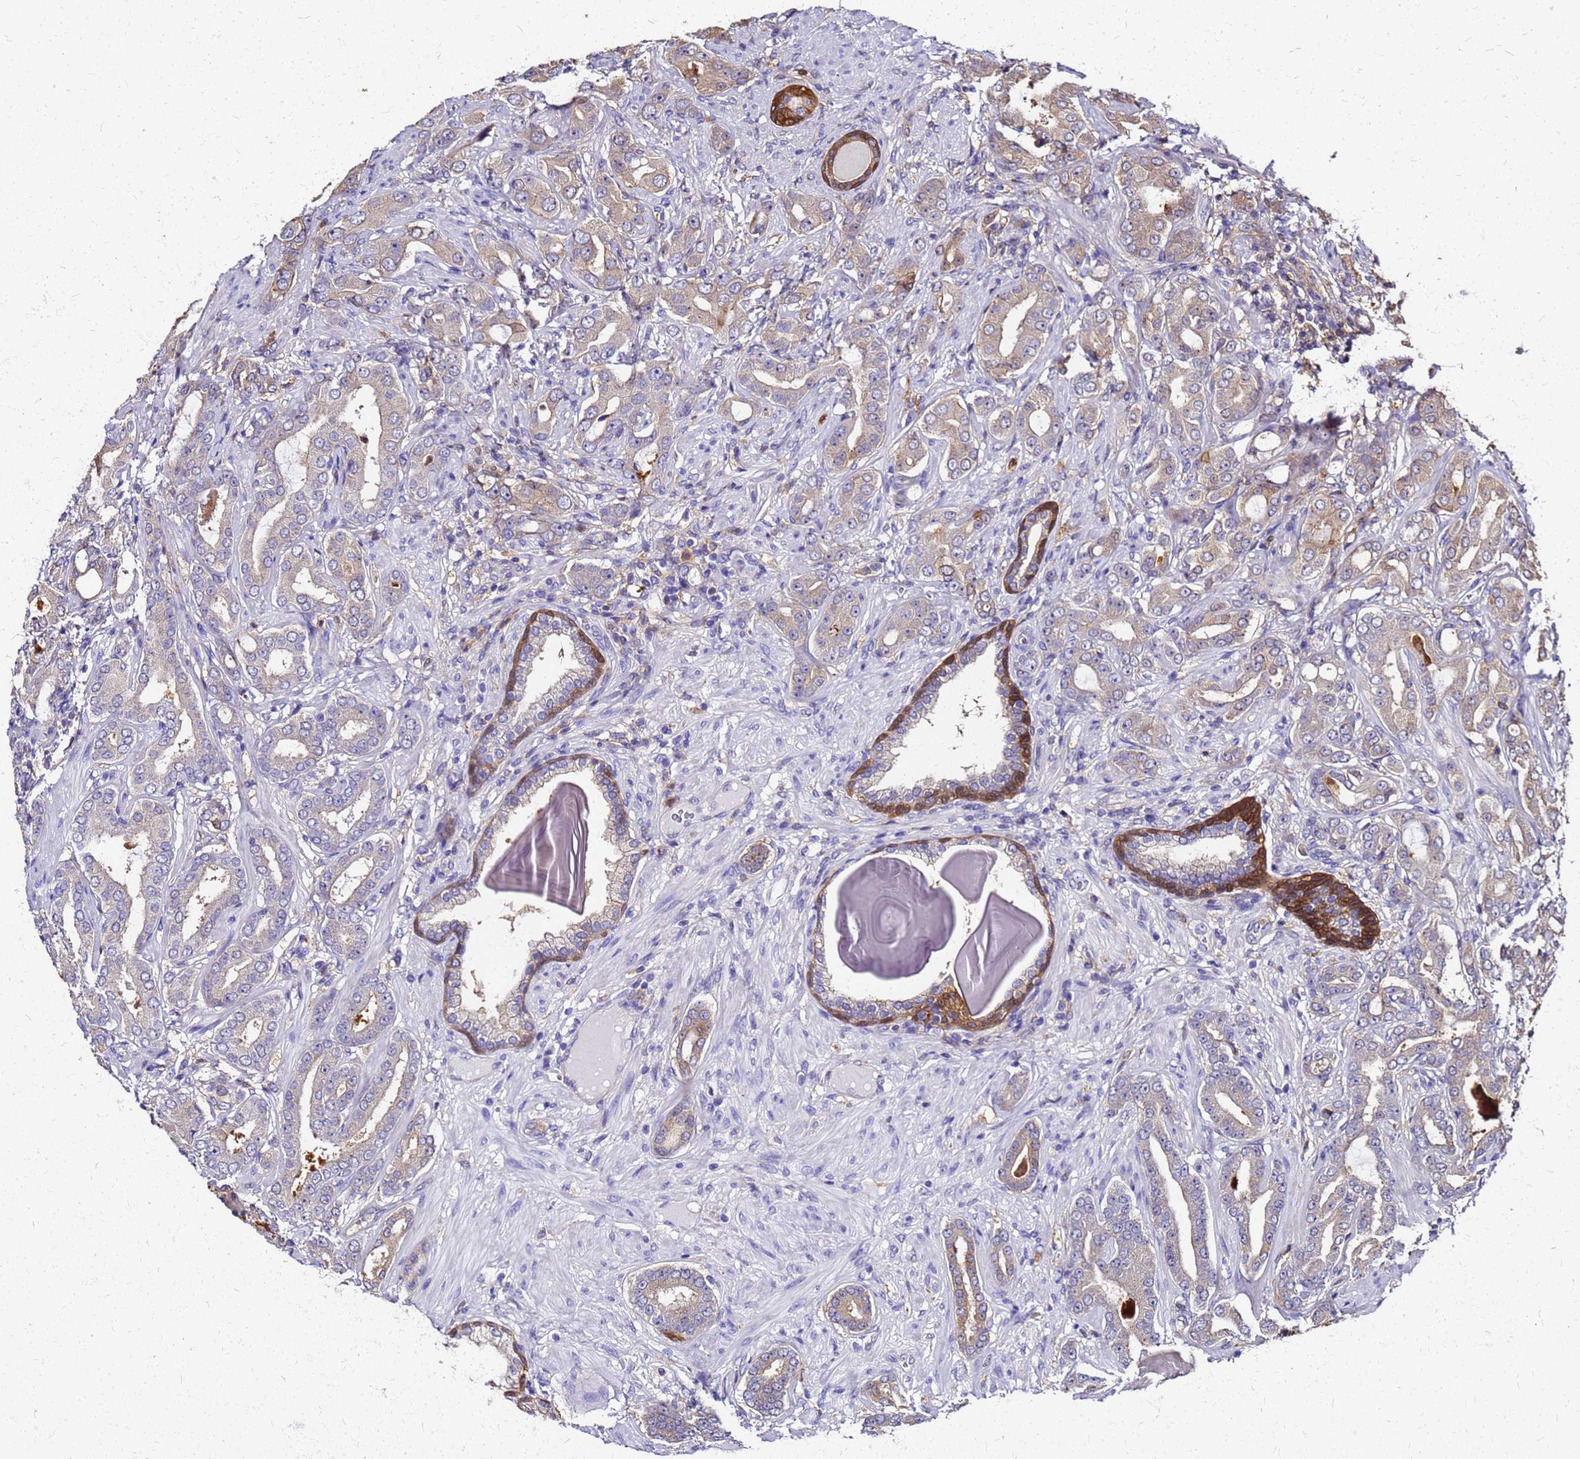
{"staining": {"intensity": "weak", "quantity": "25%-75%", "location": "cytoplasmic/membranous"}, "tissue": "prostate cancer", "cell_type": "Tumor cells", "image_type": "cancer", "snomed": [{"axis": "morphology", "description": "Adenocarcinoma, Low grade"}, {"axis": "topography", "description": "Prostate"}], "caption": "Tumor cells display low levels of weak cytoplasmic/membranous expression in about 25%-75% of cells in human prostate cancer (adenocarcinoma (low-grade)).", "gene": "S100A11", "patient": {"sex": "male", "age": 57}}